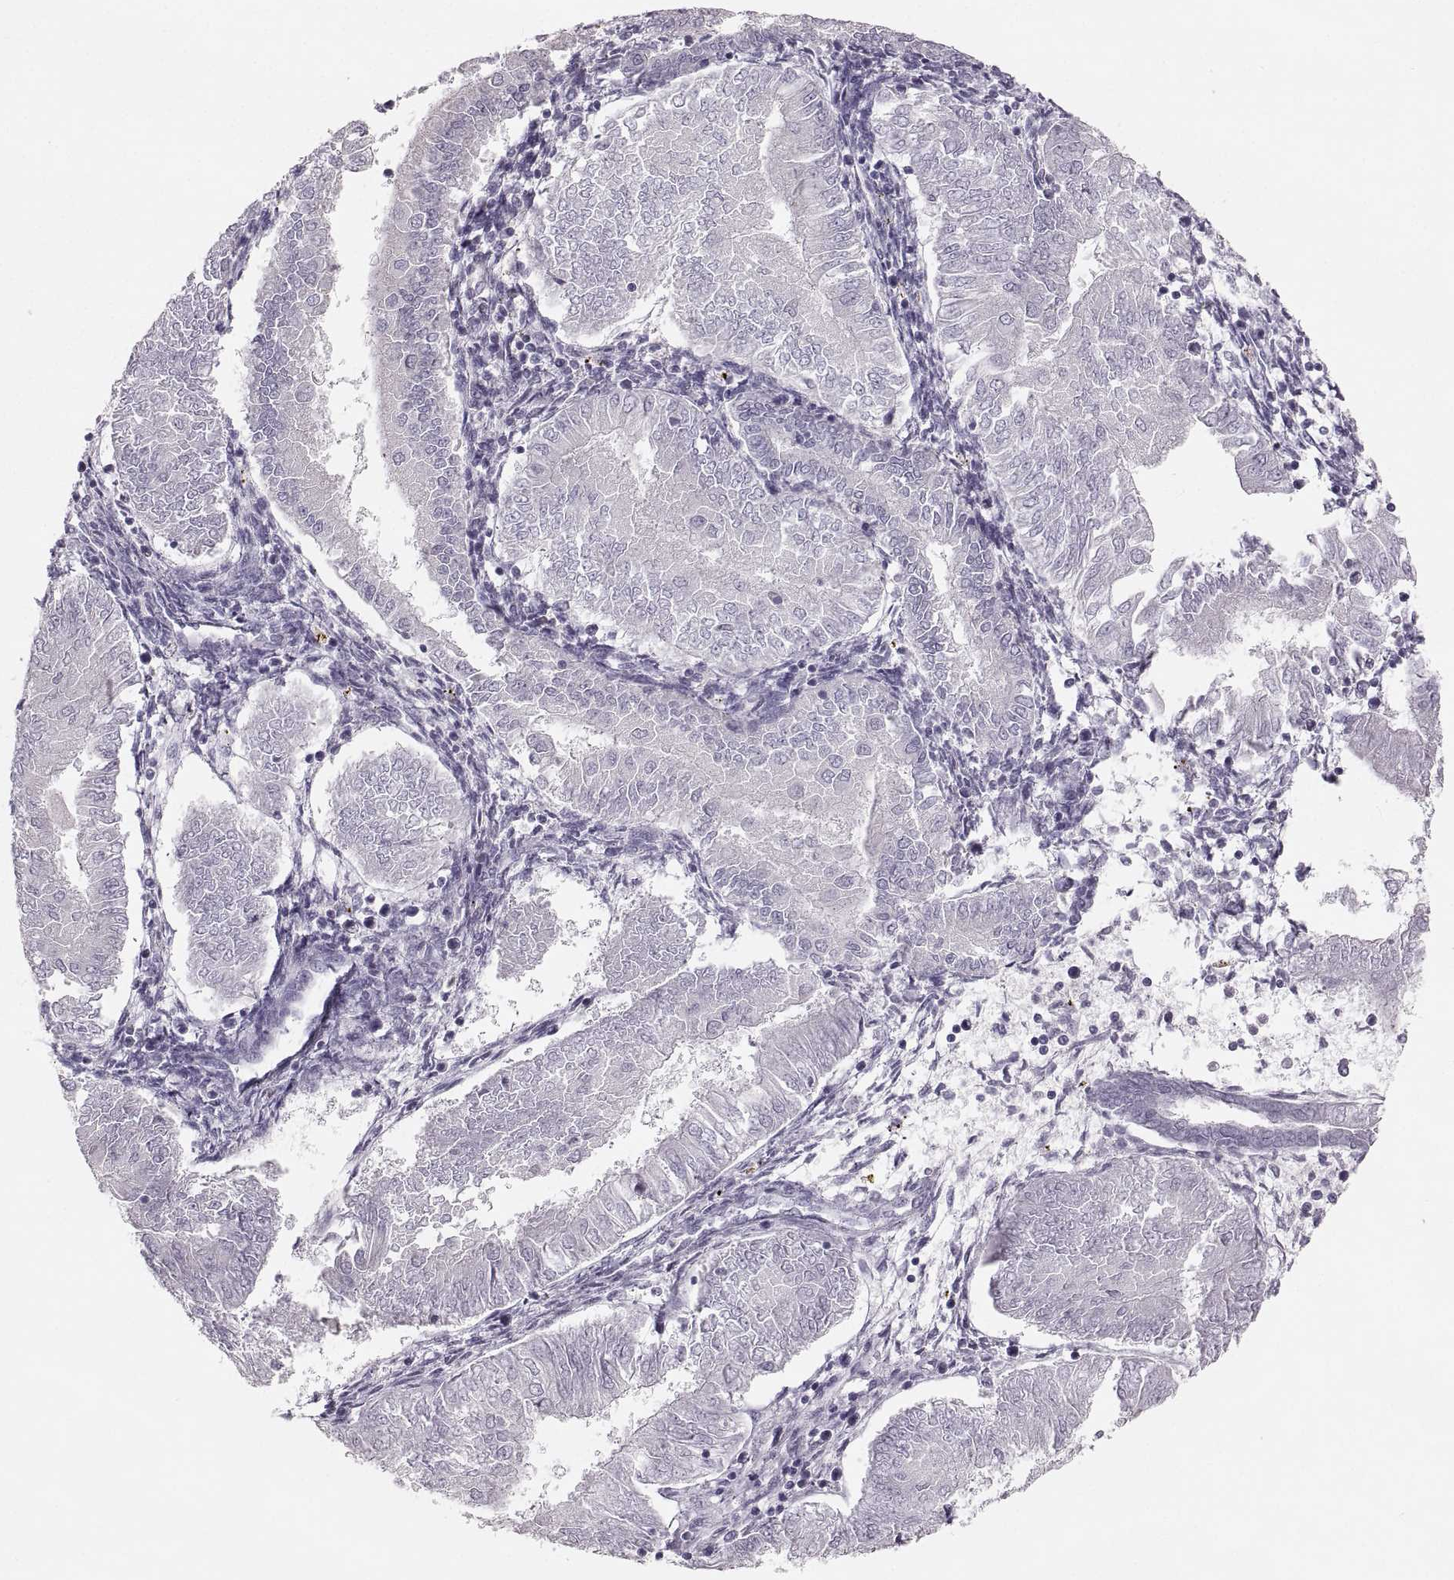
{"staining": {"intensity": "negative", "quantity": "none", "location": "none"}, "tissue": "endometrial cancer", "cell_type": "Tumor cells", "image_type": "cancer", "snomed": [{"axis": "morphology", "description": "Adenocarcinoma, NOS"}, {"axis": "topography", "description": "Endometrium"}], "caption": "Protein analysis of endometrial cancer shows no significant expression in tumor cells. (Brightfield microscopy of DAB (3,3'-diaminobenzidine) immunohistochemistry (IHC) at high magnification).", "gene": "RUNDC3A", "patient": {"sex": "female", "age": 53}}